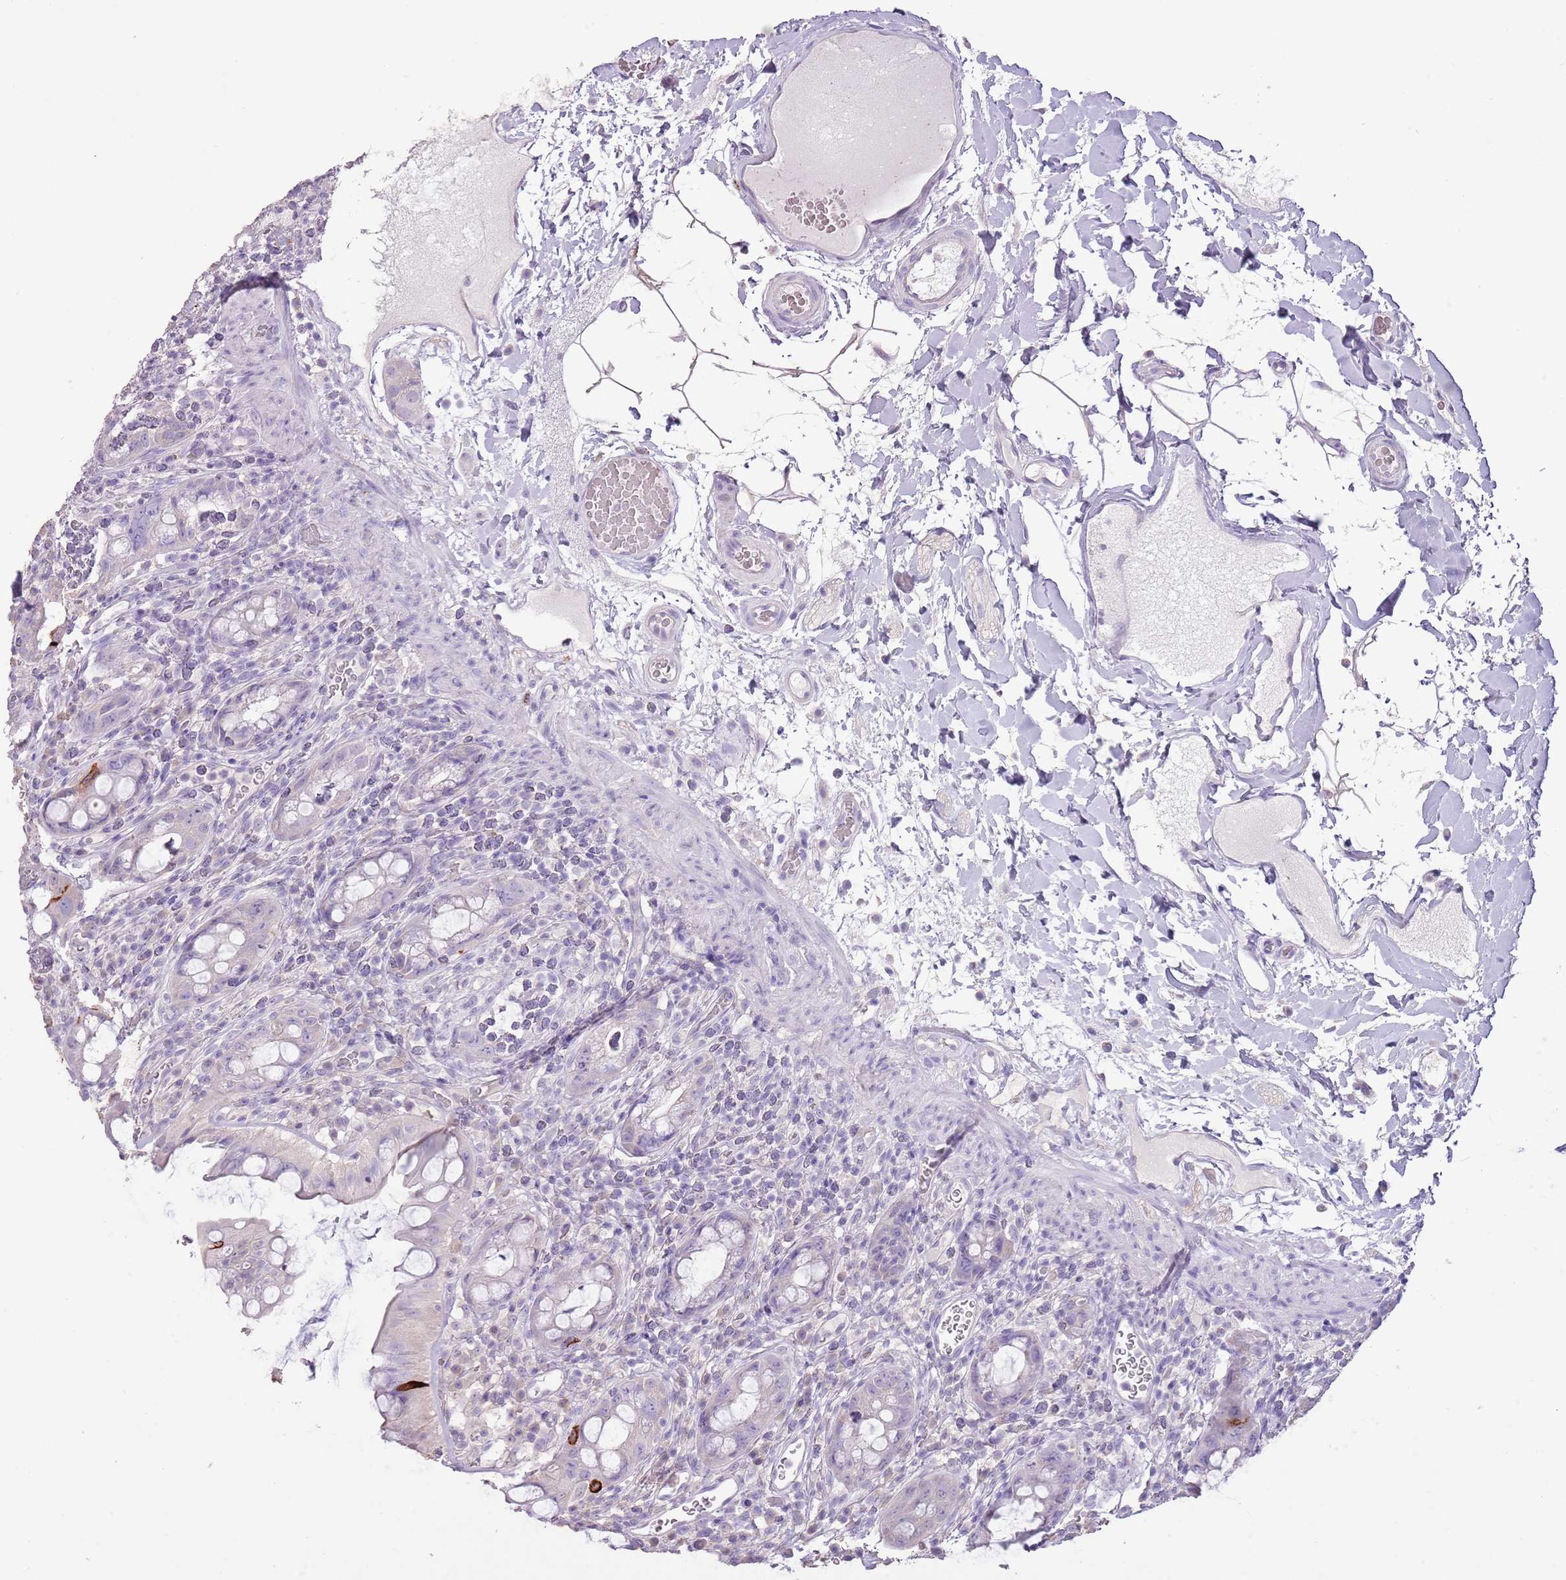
{"staining": {"intensity": "strong", "quantity": "<25%", "location": "cytoplasmic/membranous"}, "tissue": "rectum", "cell_type": "Glandular cells", "image_type": "normal", "snomed": [{"axis": "morphology", "description": "Normal tissue, NOS"}, {"axis": "topography", "description": "Rectum"}], "caption": "This photomicrograph exhibits benign rectum stained with immunohistochemistry to label a protein in brown. The cytoplasmic/membranous of glandular cells show strong positivity for the protein. Nuclei are counter-stained blue.", "gene": "BLOC1S2", "patient": {"sex": "female", "age": 57}}